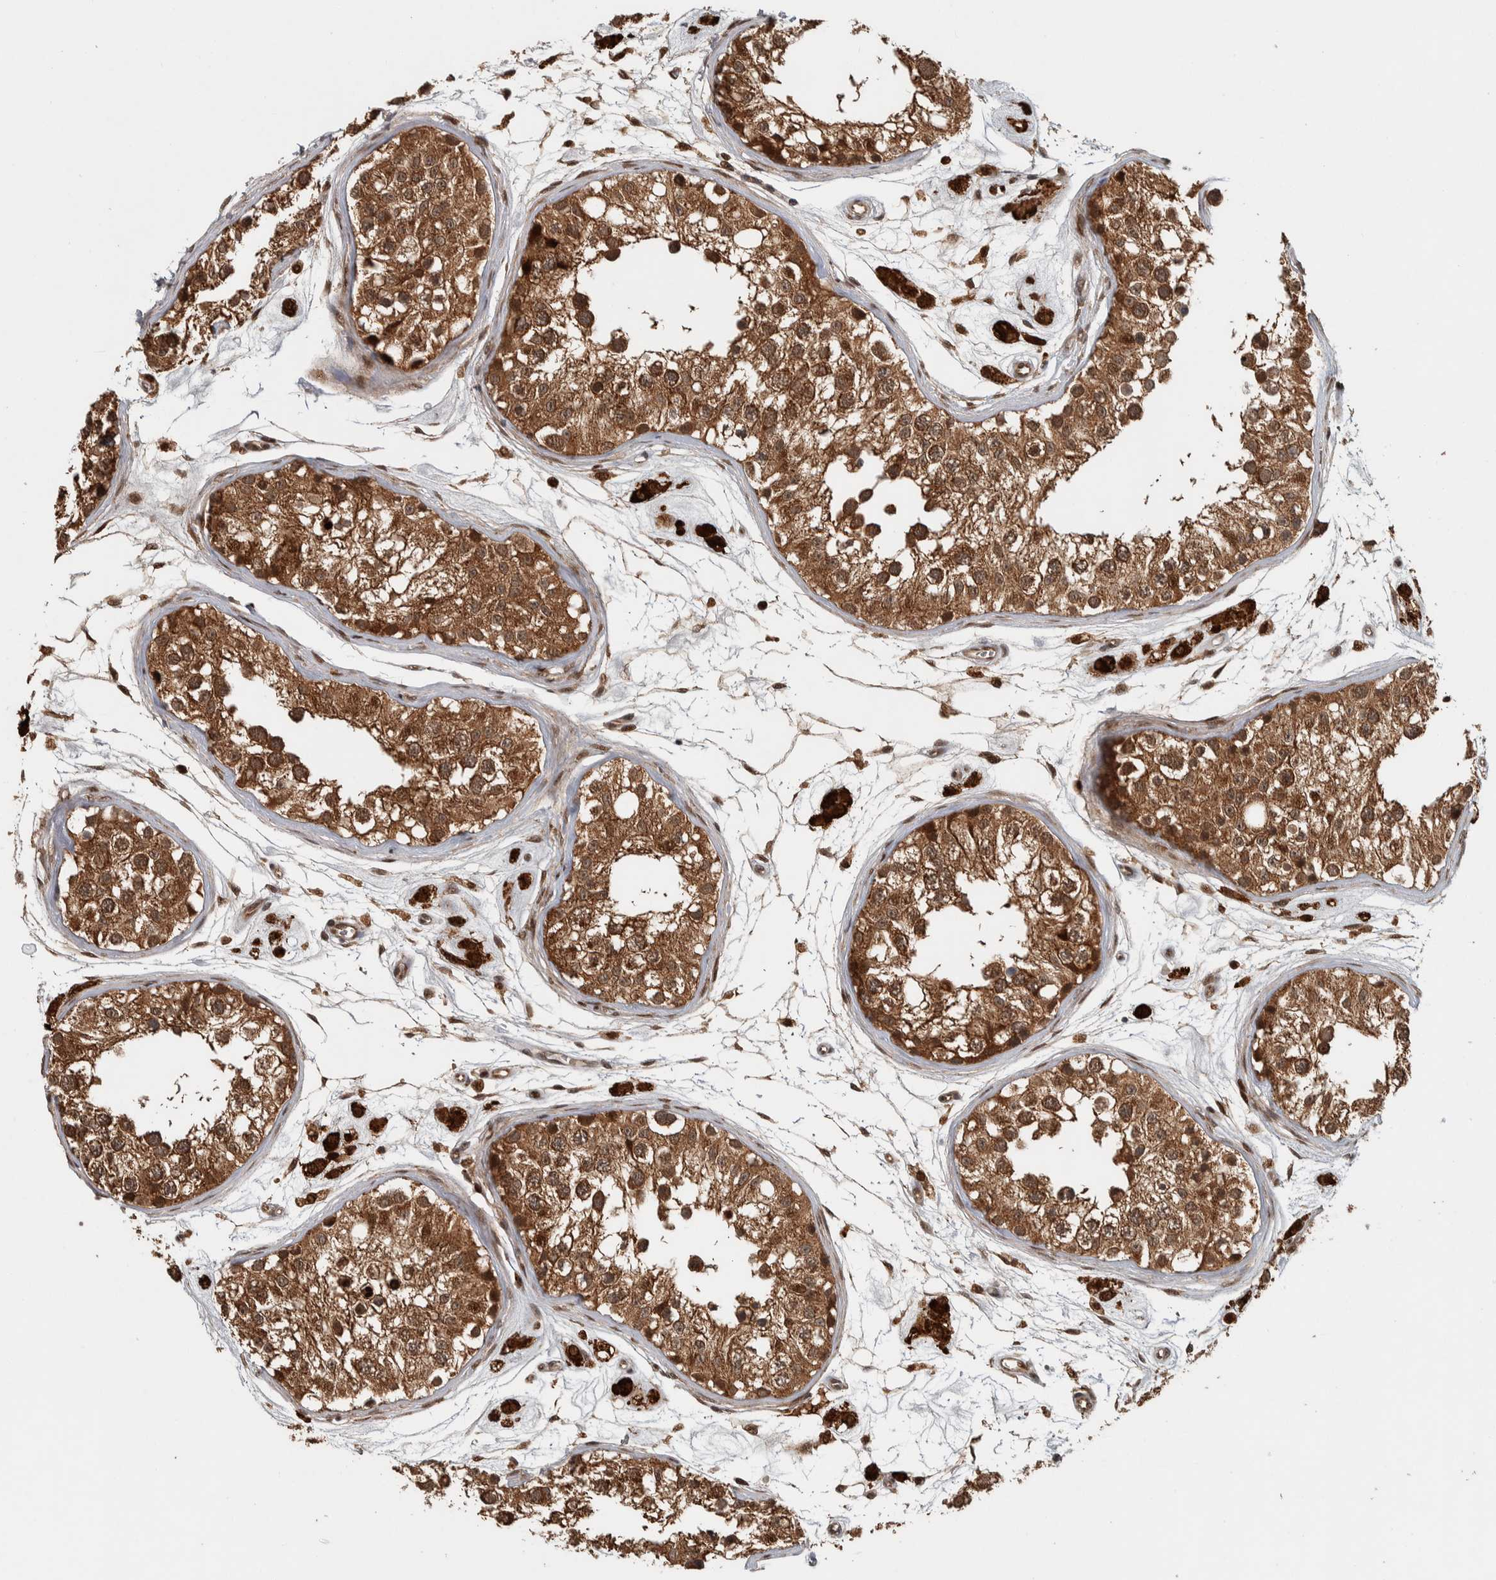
{"staining": {"intensity": "moderate", "quantity": ">75%", "location": "cytoplasmic/membranous,nuclear"}, "tissue": "testis", "cell_type": "Cells in seminiferous ducts", "image_type": "normal", "snomed": [{"axis": "morphology", "description": "Normal tissue, NOS"}, {"axis": "morphology", "description": "Adenocarcinoma, metastatic, NOS"}, {"axis": "topography", "description": "Testis"}], "caption": "Cells in seminiferous ducts exhibit medium levels of moderate cytoplasmic/membranous,nuclear staining in approximately >75% of cells in benign human testis. The protein of interest is shown in brown color, while the nuclei are stained blue.", "gene": "RPS6KA4", "patient": {"sex": "male", "age": 26}}